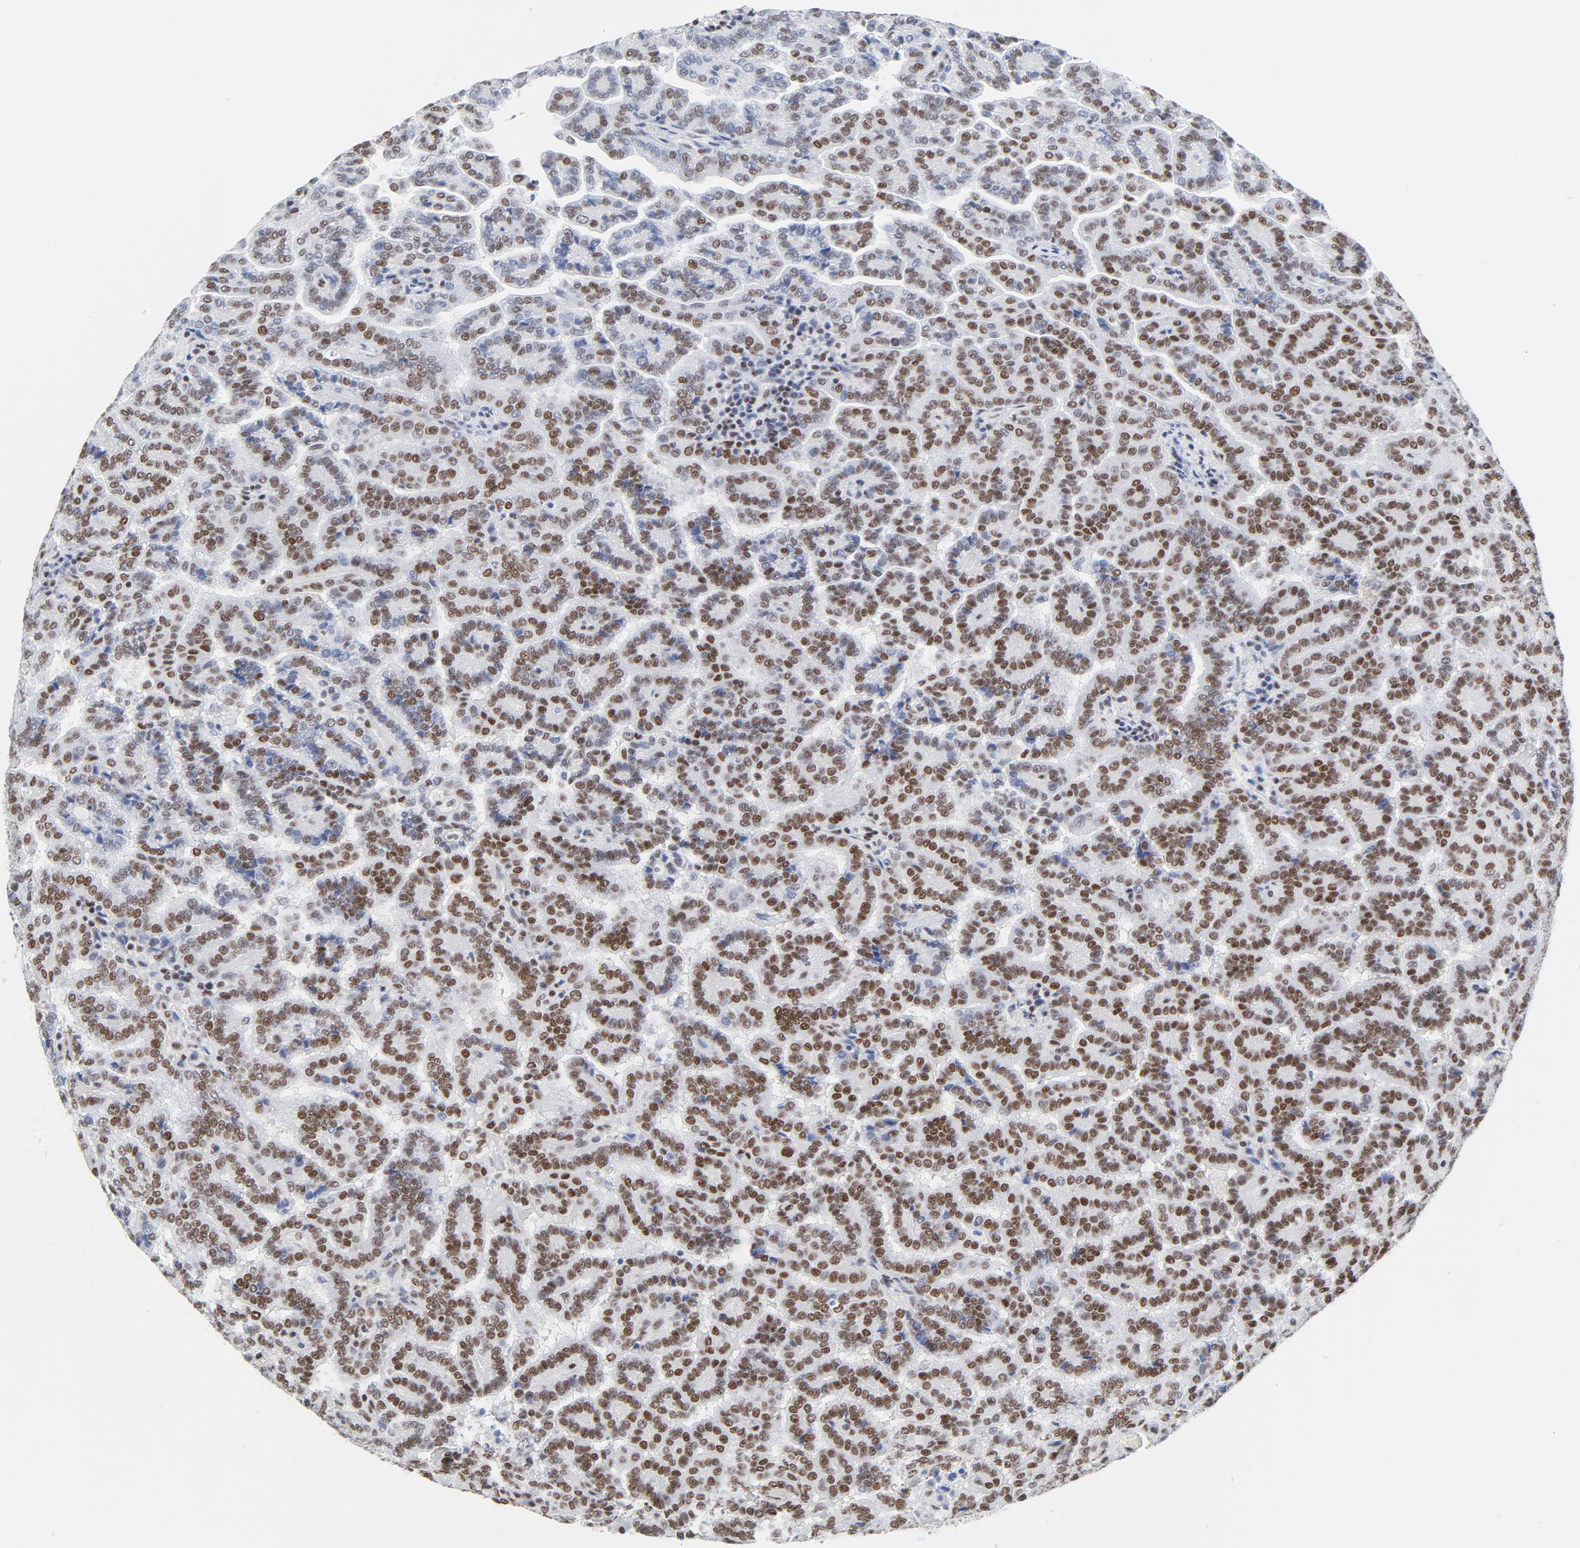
{"staining": {"intensity": "moderate", "quantity": ">75%", "location": "nuclear"}, "tissue": "renal cancer", "cell_type": "Tumor cells", "image_type": "cancer", "snomed": [{"axis": "morphology", "description": "Adenocarcinoma, NOS"}, {"axis": "topography", "description": "Kidney"}], "caption": "Human renal cancer (adenocarcinoma) stained for a protein (brown) shows moderate nuclear positive expression in approximately >75% of tumor cells.", "gene": "ATF2", "patient": {"sex": "male", "age": 61}}